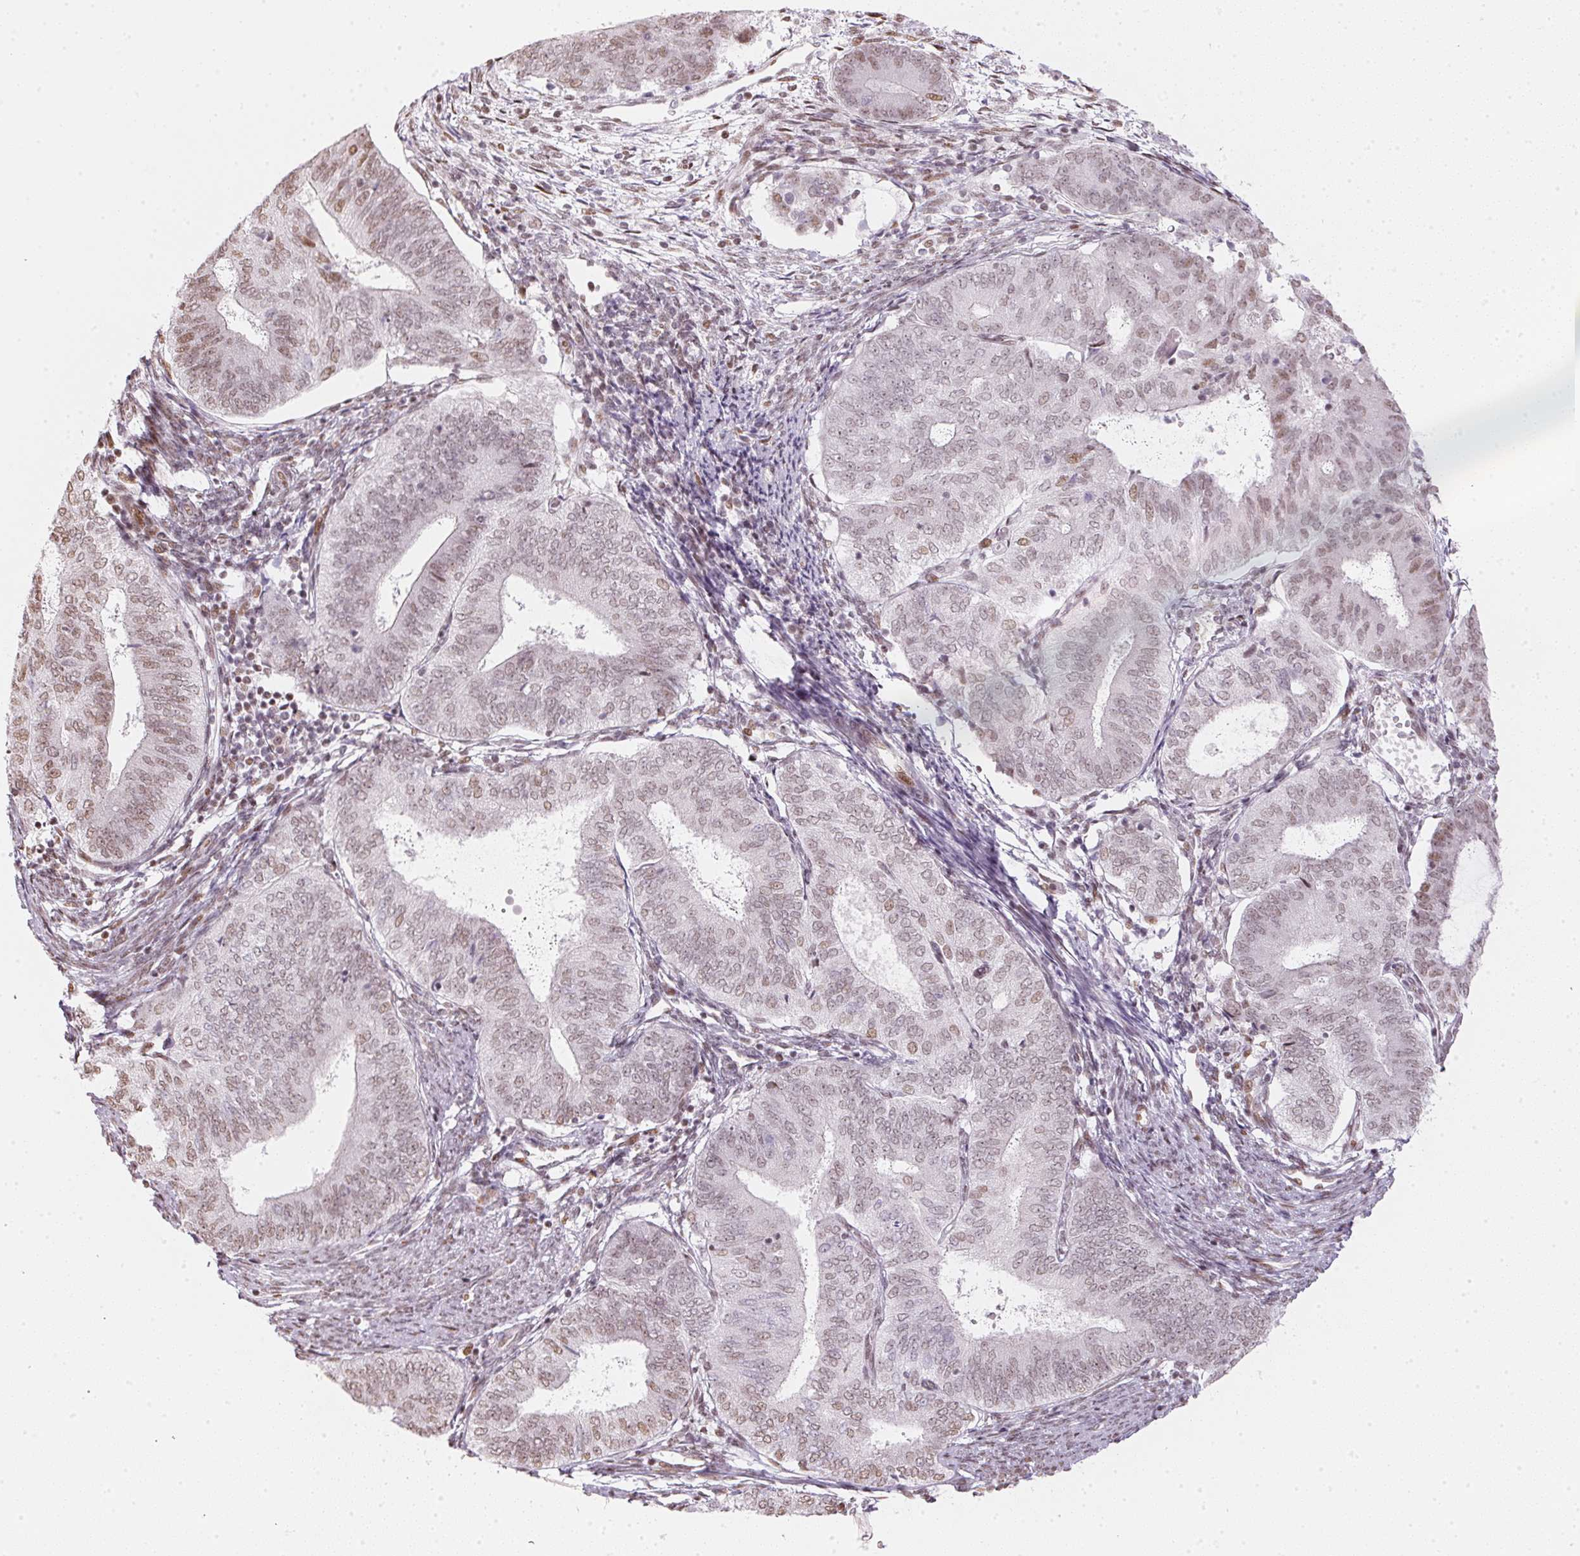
{"staining": {"intensity": "weak", "quantity": "<25%", "location": "nuclear"}, "tissue": "endometrial cancer", "cell_type": "Tumor cells", "image_type": "cancer", "snomed": [{"axis": "morphology", "description": "Adenocarcinoma, NOS"}, {"axis": "topography", "description": "Endometrium"}], "caption": "Immunohistochemistry of endometrial cancer (adenocarcinoma) shows no positivity in tumor cells. (Brightfield microscopy of DAB IHC at high magnification).", "gene": "KAT6A", "patient": {"sex": "female", "age": 65}}